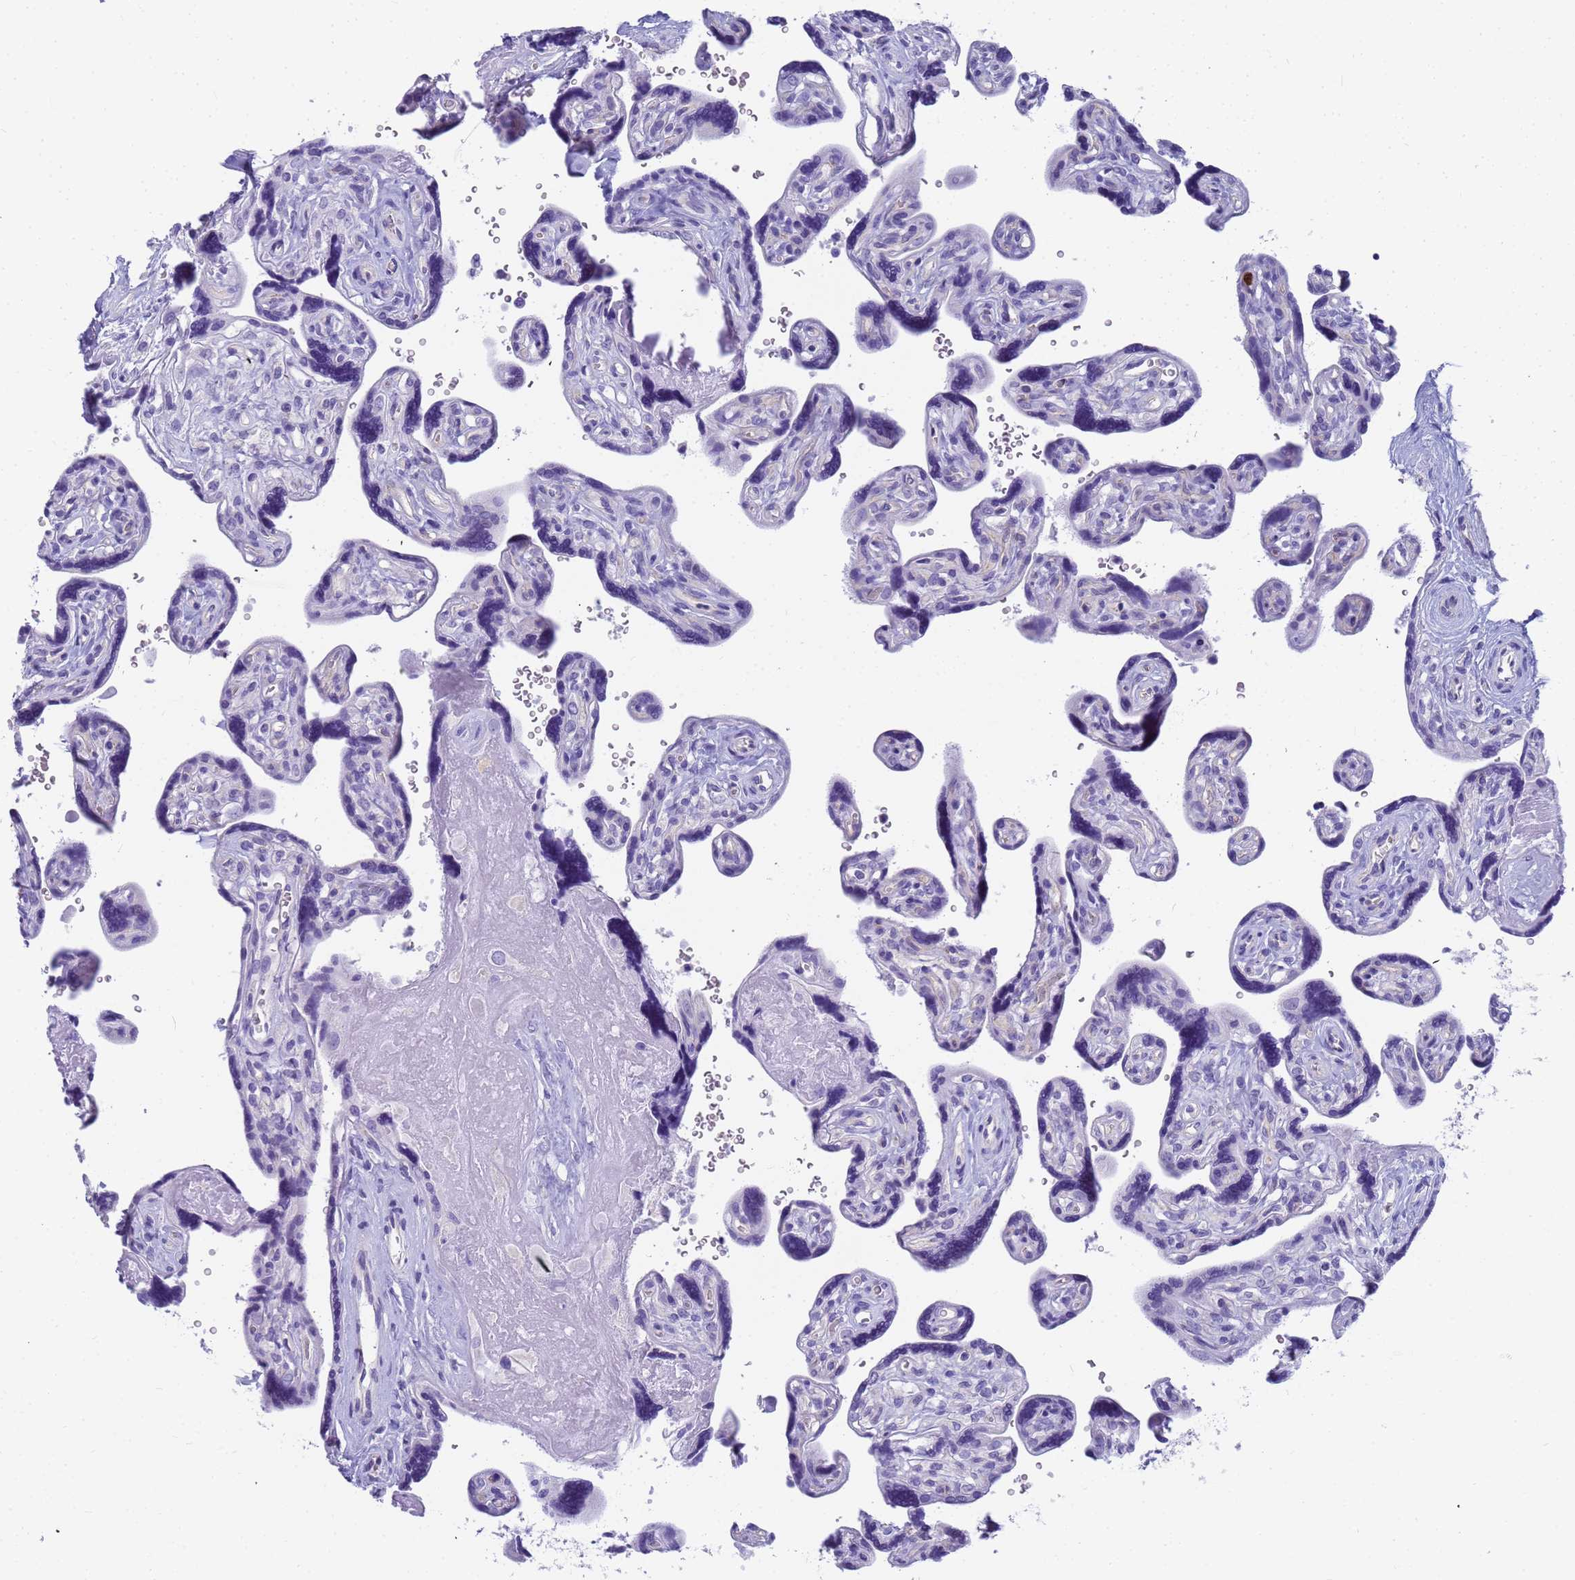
{"staining": {"intensity": "negative", "quantity": "none", "location": "none"}, "tissue": "placenta", "cell_type": "Decidual cells", "image_type": "normal", "snomed": [{"axis": "morphology", "description": "Normal tissue, NOS"}, {"axis": "topography", "description": "Placenta"}], "caption": "Decidual cells are negative for brown protein staining in benign placenta. (Brightfield microscopy of DAB (3,3'-diaminobenzidine) immunohistochemistry (IHC) at high magnification).", "gene": "RNASE2", "patient": {"sex": "female", "age": 39}}